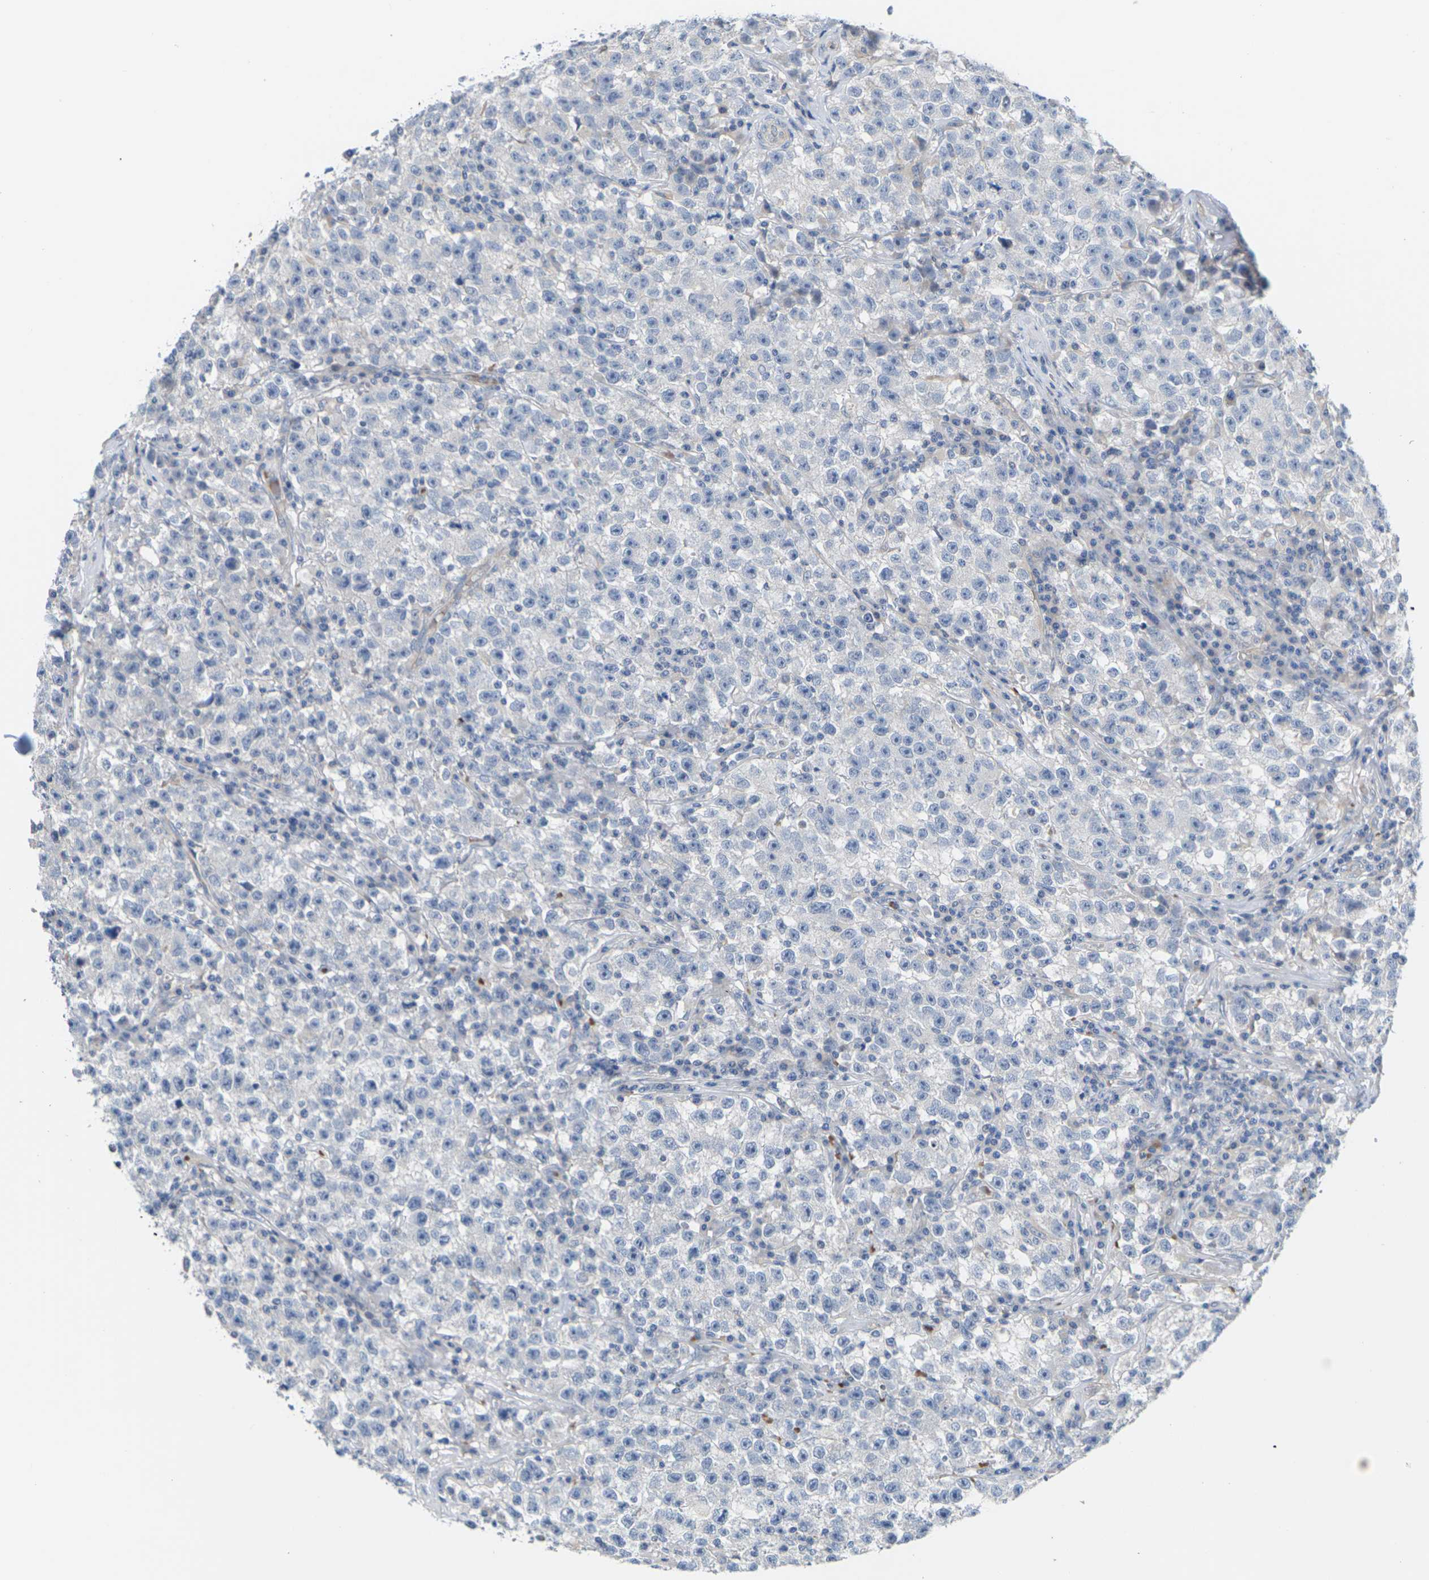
{"staining": {"intensity": "negative", "quantity": "none", "location": "none"}, "tissue": "testis cancer", "cell_type": "Tumor cells", "image_type": "cancer", "snomed": [{"axis": "morphology", "description": "Seminoma, NOS"}, {"axis": "topography", "description": "Testis"}], "caption": "High magnification brightfield microscopy of seminoma (testis) stained with DAB (brown) and counterstained with hematoxylin (blue): tumor cells show no significant expression.", "gene": "TMCO4", "patient": {"sex": "male", "age": 22}}